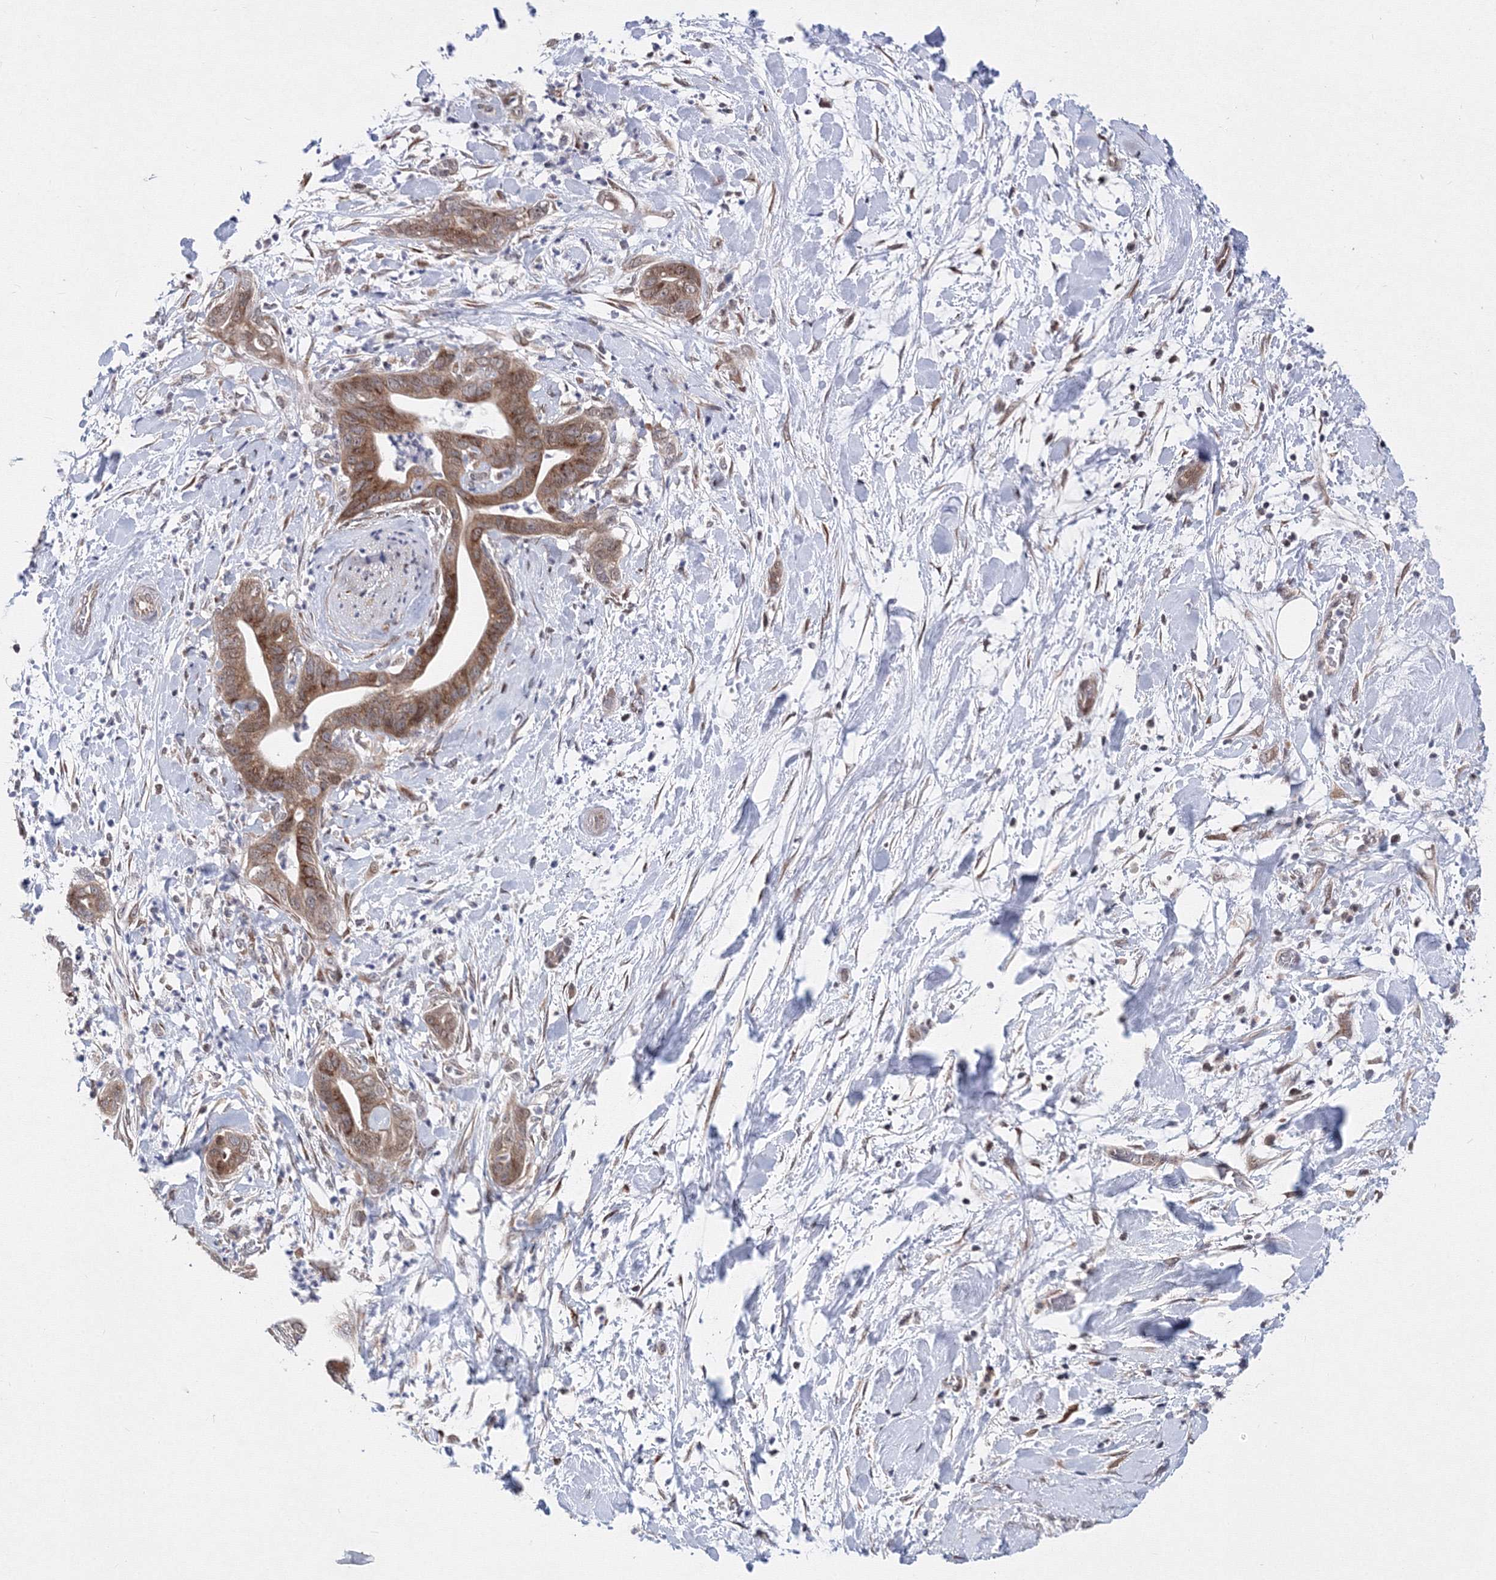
{"staining": {"intensity": "moderate", "quantity": ">75%", "location": "cytoplasmic/membranous,nuclear"}, "tissue": "pancreatic cancer", "cell_type": "Tumor cells", "image_type": "cancer", "snomed": [{"axis": "morphology", "description": "Adenocarcinoma, NOS"}, {"axis": "topography", "description": "Pancreas"}], "caption": "Pancreatic adenocarcinoma tissue shows moderate cytoplasmic/membranous and nuclear staining in about >75% of tumor cells, visualized by immunohistochemistry. The staining was performed using DAB (3,3'-diaminobenzidine) to visualize the protein expression in brown, while the nuclei were stained in blue with hematoxylin (Magnification: 20x).", "gene": "GPN1", "patient": {"sex": "female", "age": 78}}